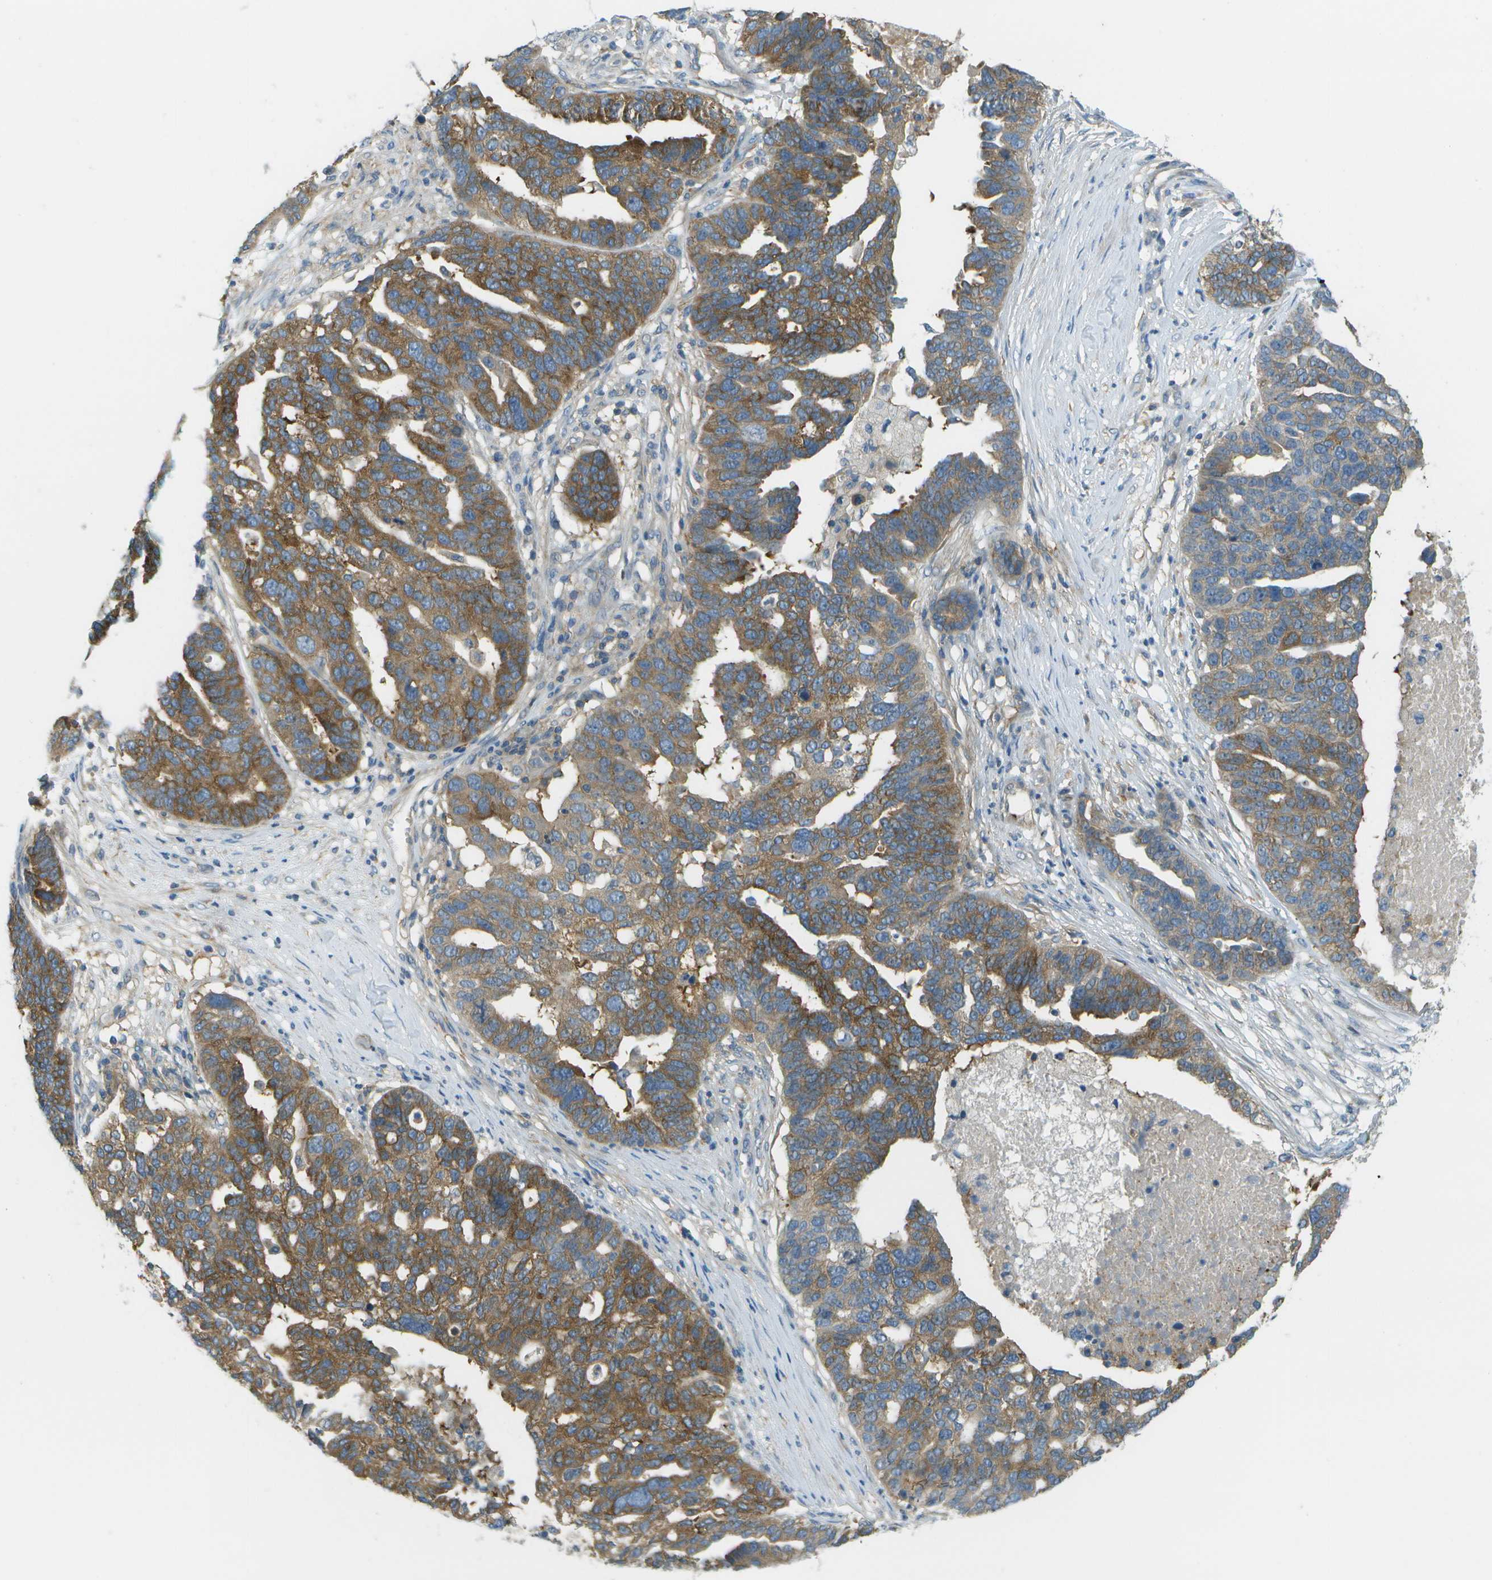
{"staining": {"intensity": "moderate", "quantity": ">75%", "location": "cytoplasmic/membranous"}, "tissue": "ovarian cancer", "cell_type": "Tumor cells", "image_type": "cancer", "snomed": [{"axis": "morphology", "description": "Cystadenocarcinoma, serous, NOS"}, {"axis": "topography", "description": "Ovary"}], "caption": "A photomicrograph showing moderate cytoplasmic/membranous staining in about >75% of tumor cells in ovarian cancer, as visualized by brown immunohistochemical staining.", "gene": "WNK2", "patient": {"sex": "female", "age": 59}}